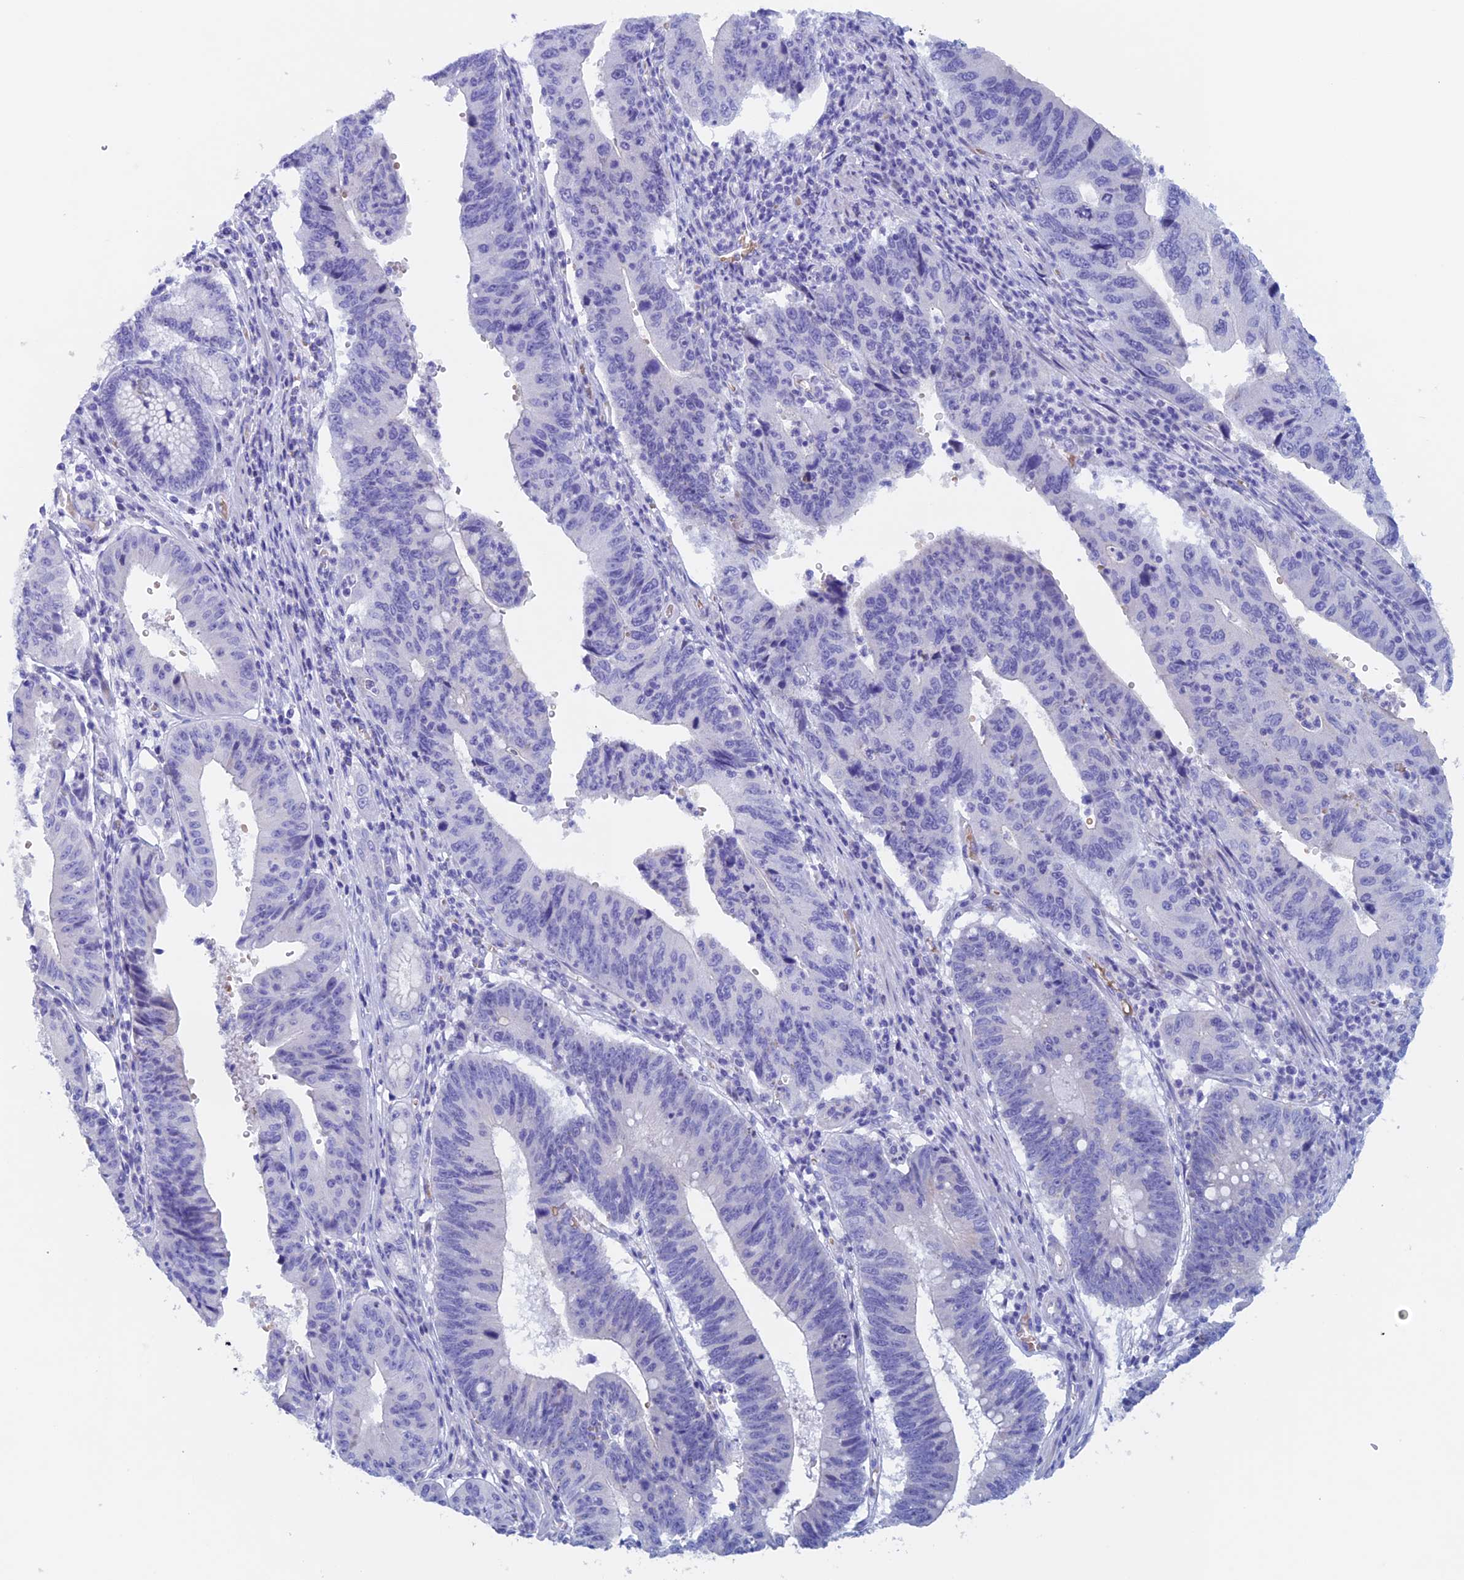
{"staining": {"intensity": "negative", "quantity": "none", "location": "none"}, "tissue": "stomach cancer", "cell_type": "Tumor cells", "image_type": "cancer", "snomed": [{"axis": "morphology", "description": "Adenocarcinoma, NOS"}, {"axis": "topography", "description": "Stomach"}], "caption": "Tumor cells are negative for protein expression in human adenocarcinoma (stomach).", "gene": "PSMC3IP", "patient": {"sex": "male", "age": 59}}